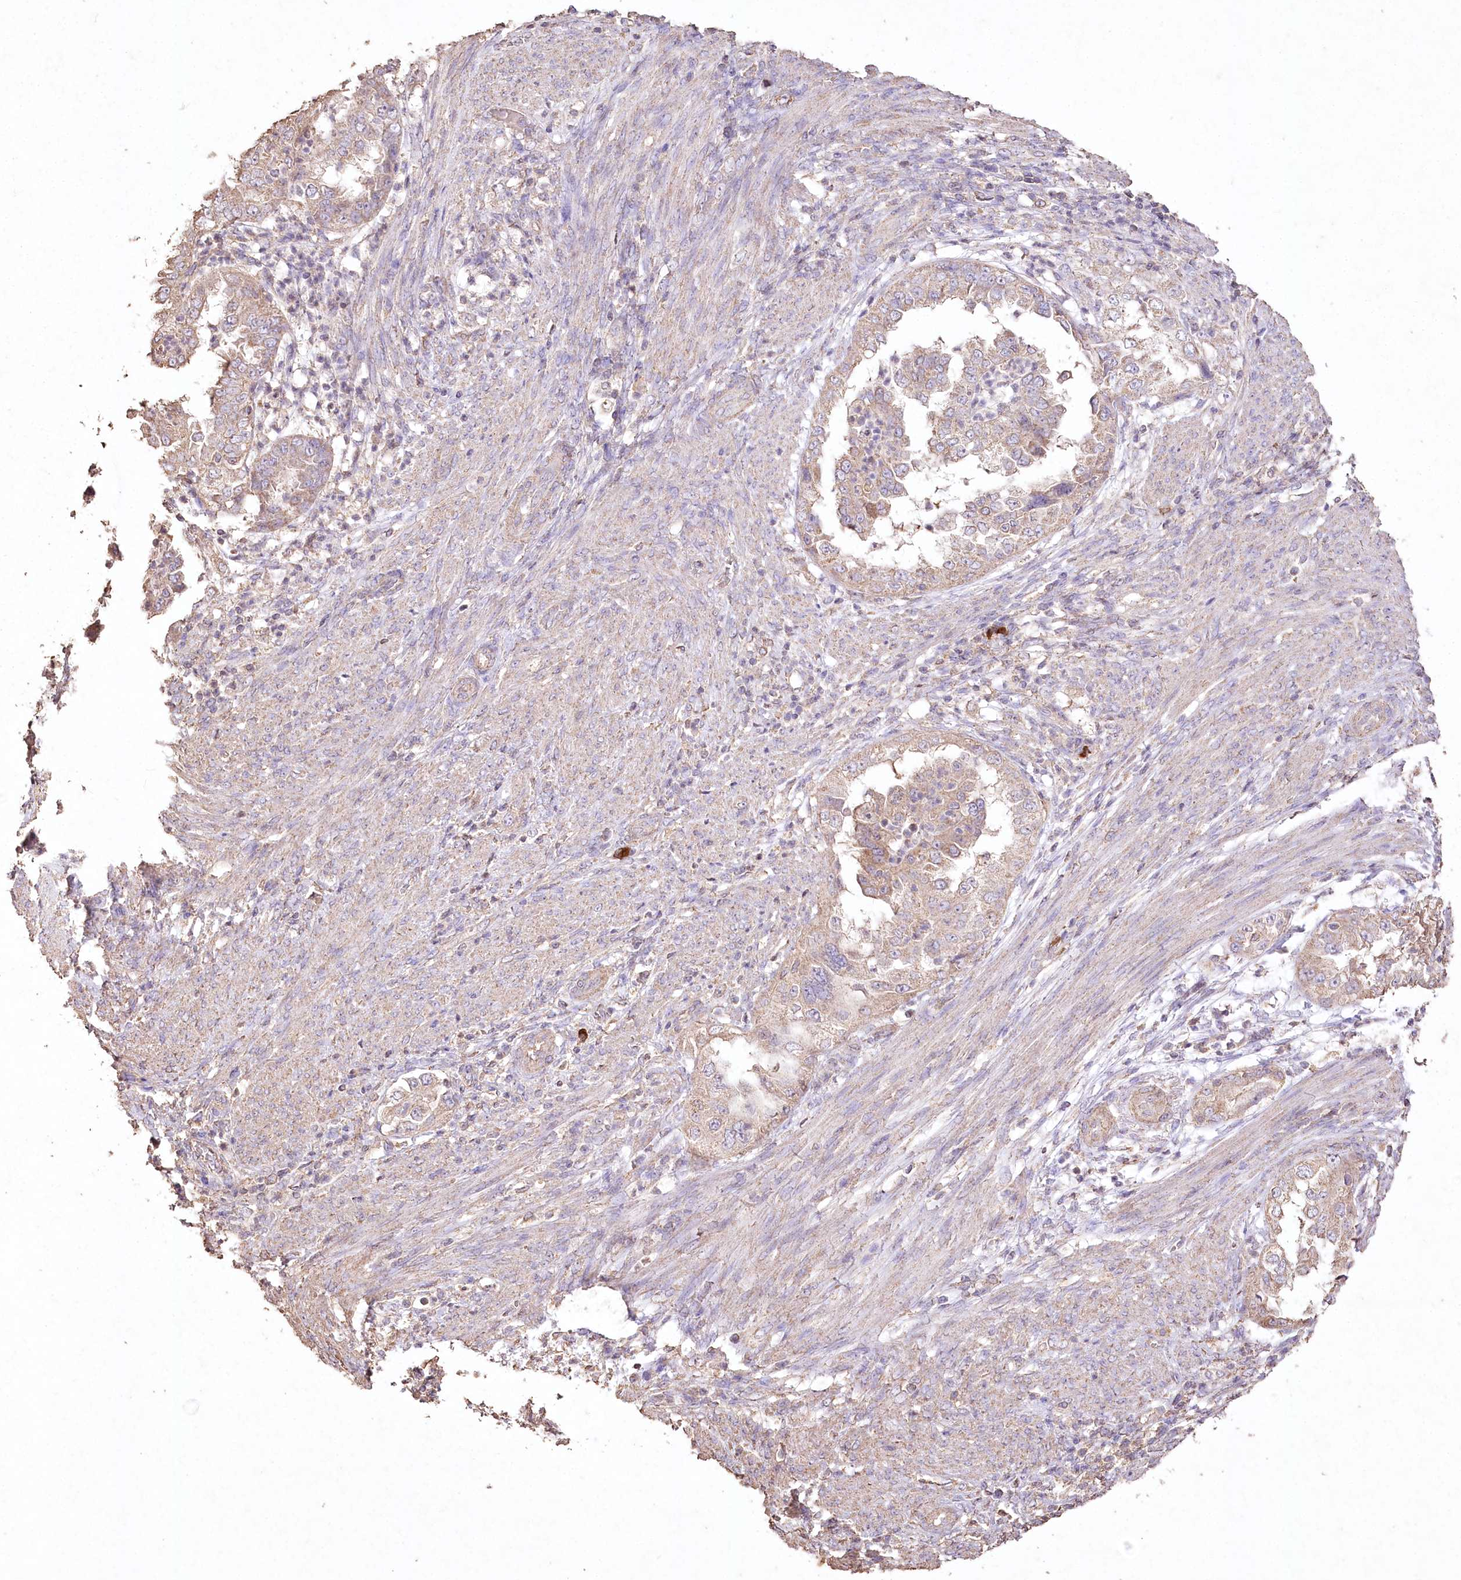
{"staining": {"intensity": "weak", "quantity": ">75%", "location": "cytoplasmic/membranous"}, "tissue": "endometrial cancer", "cell_type": "Tumor cells", "image_type": "cancer", "snomed": [{"axis": "morphology", "description": "Adenocarcinoma, NOS"}, {"axis": "topography", "description": "Endometrium"}], "caption": "Weak cytoplasmic/membranous expression for a protein is present in approximately >75% of tumor cells of endometrial cancer (adenocarcinoma) using IHC.", "gene": "IREB2", "patient": {"sex": "female", "age": 85}}